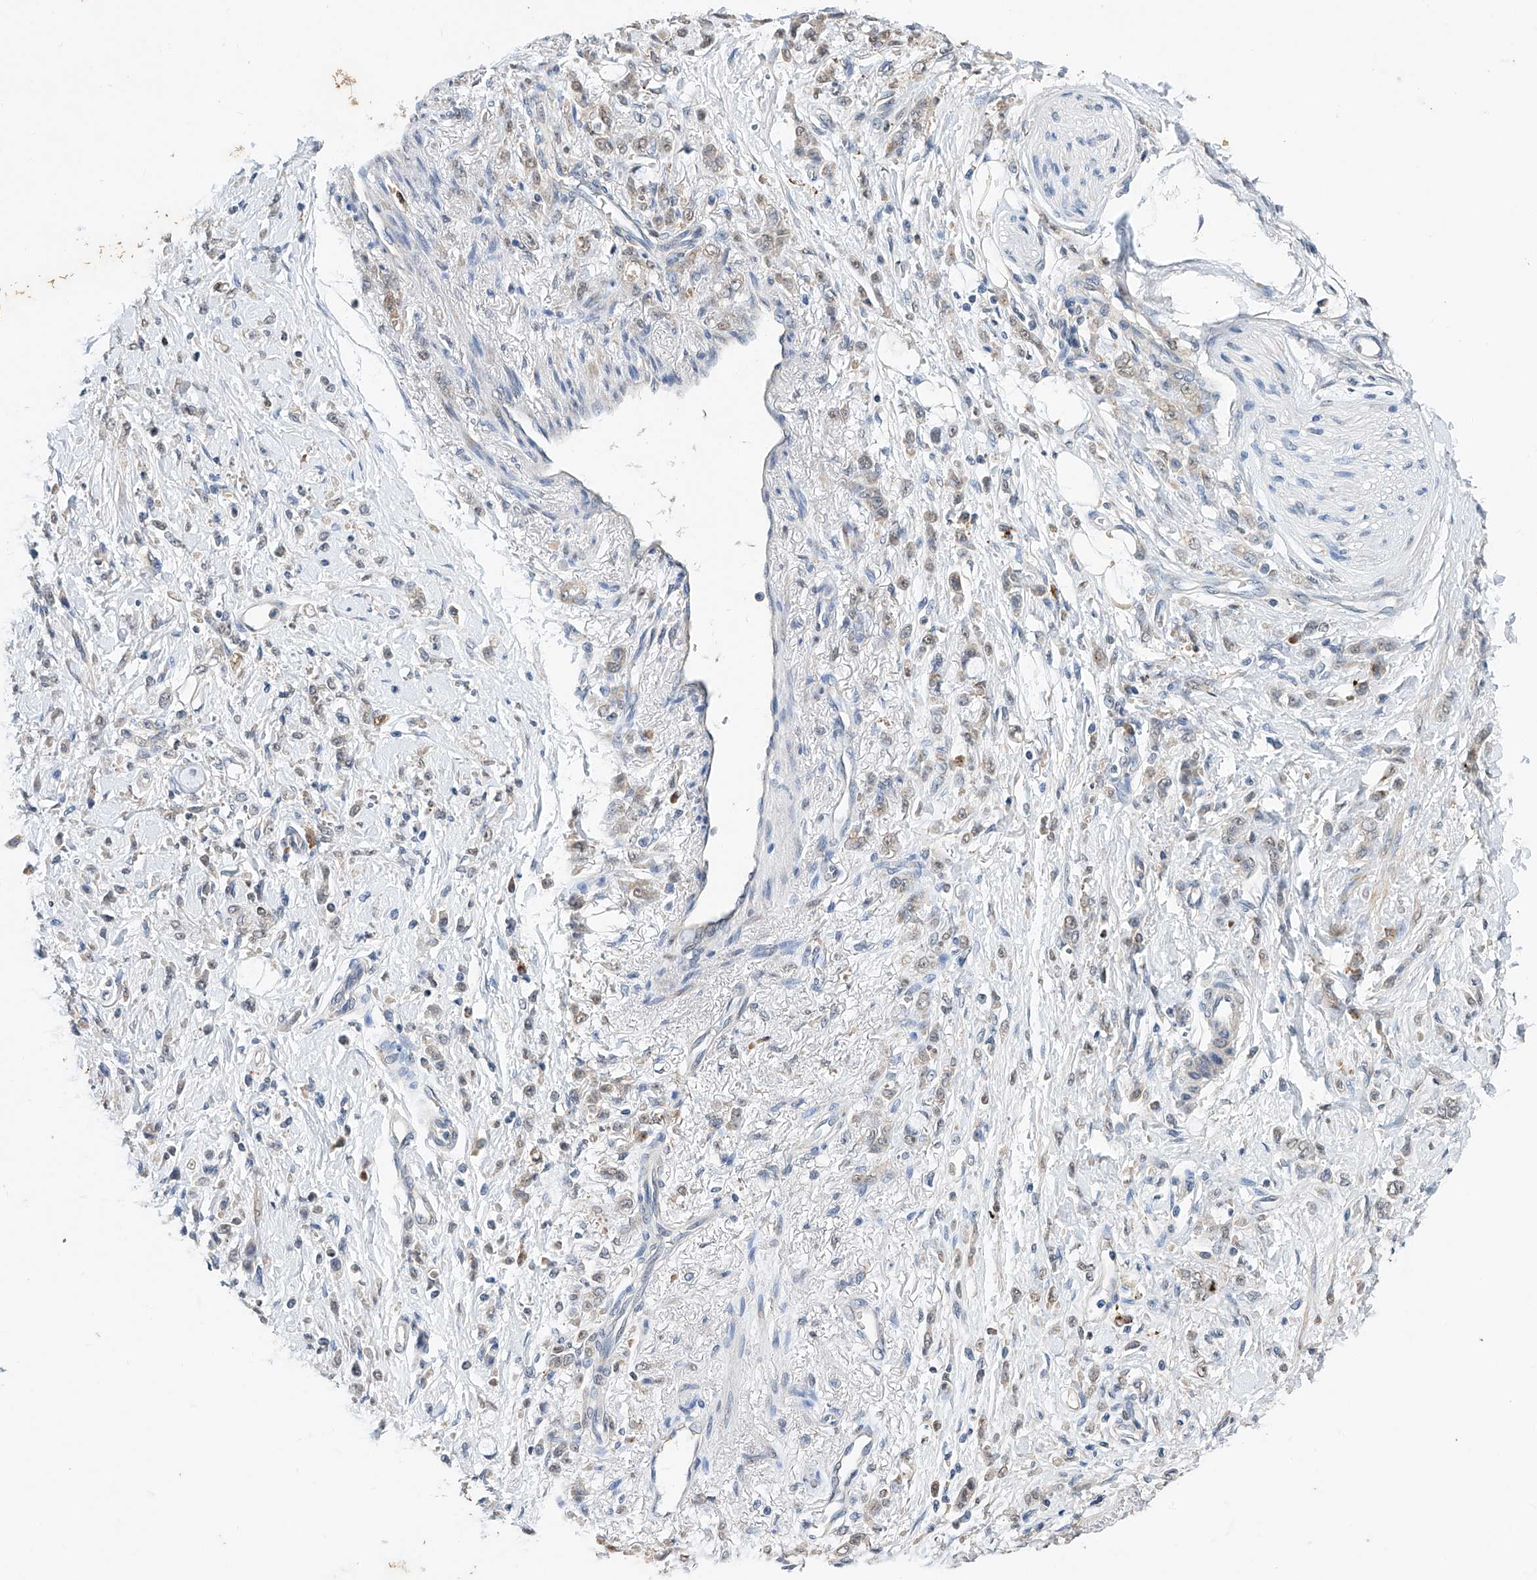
{"staining": {"intensity": "weak", "quantity": "<25%", "location": "nuclear"}, "tissue": "stomach cancer", "cell_type": "Tumor cells", "image_type": "cancer", "snomed": [{"axis": "morphology", "description": "Normal tissue, NOS"}, {"axis": "morphology", "description": "Adenocarcinoma, NOS"}, {"axis": "topography", "description": "Stomach"}], "caption": "Immunohistochemistry (IHC) micrograph of neoplastic tissue: human stomach cancer stained with DAB displays no significant protein positivity in tumor cells.", "gene": "CTDP1", "patient": {"sex": "male", "age": 82}}